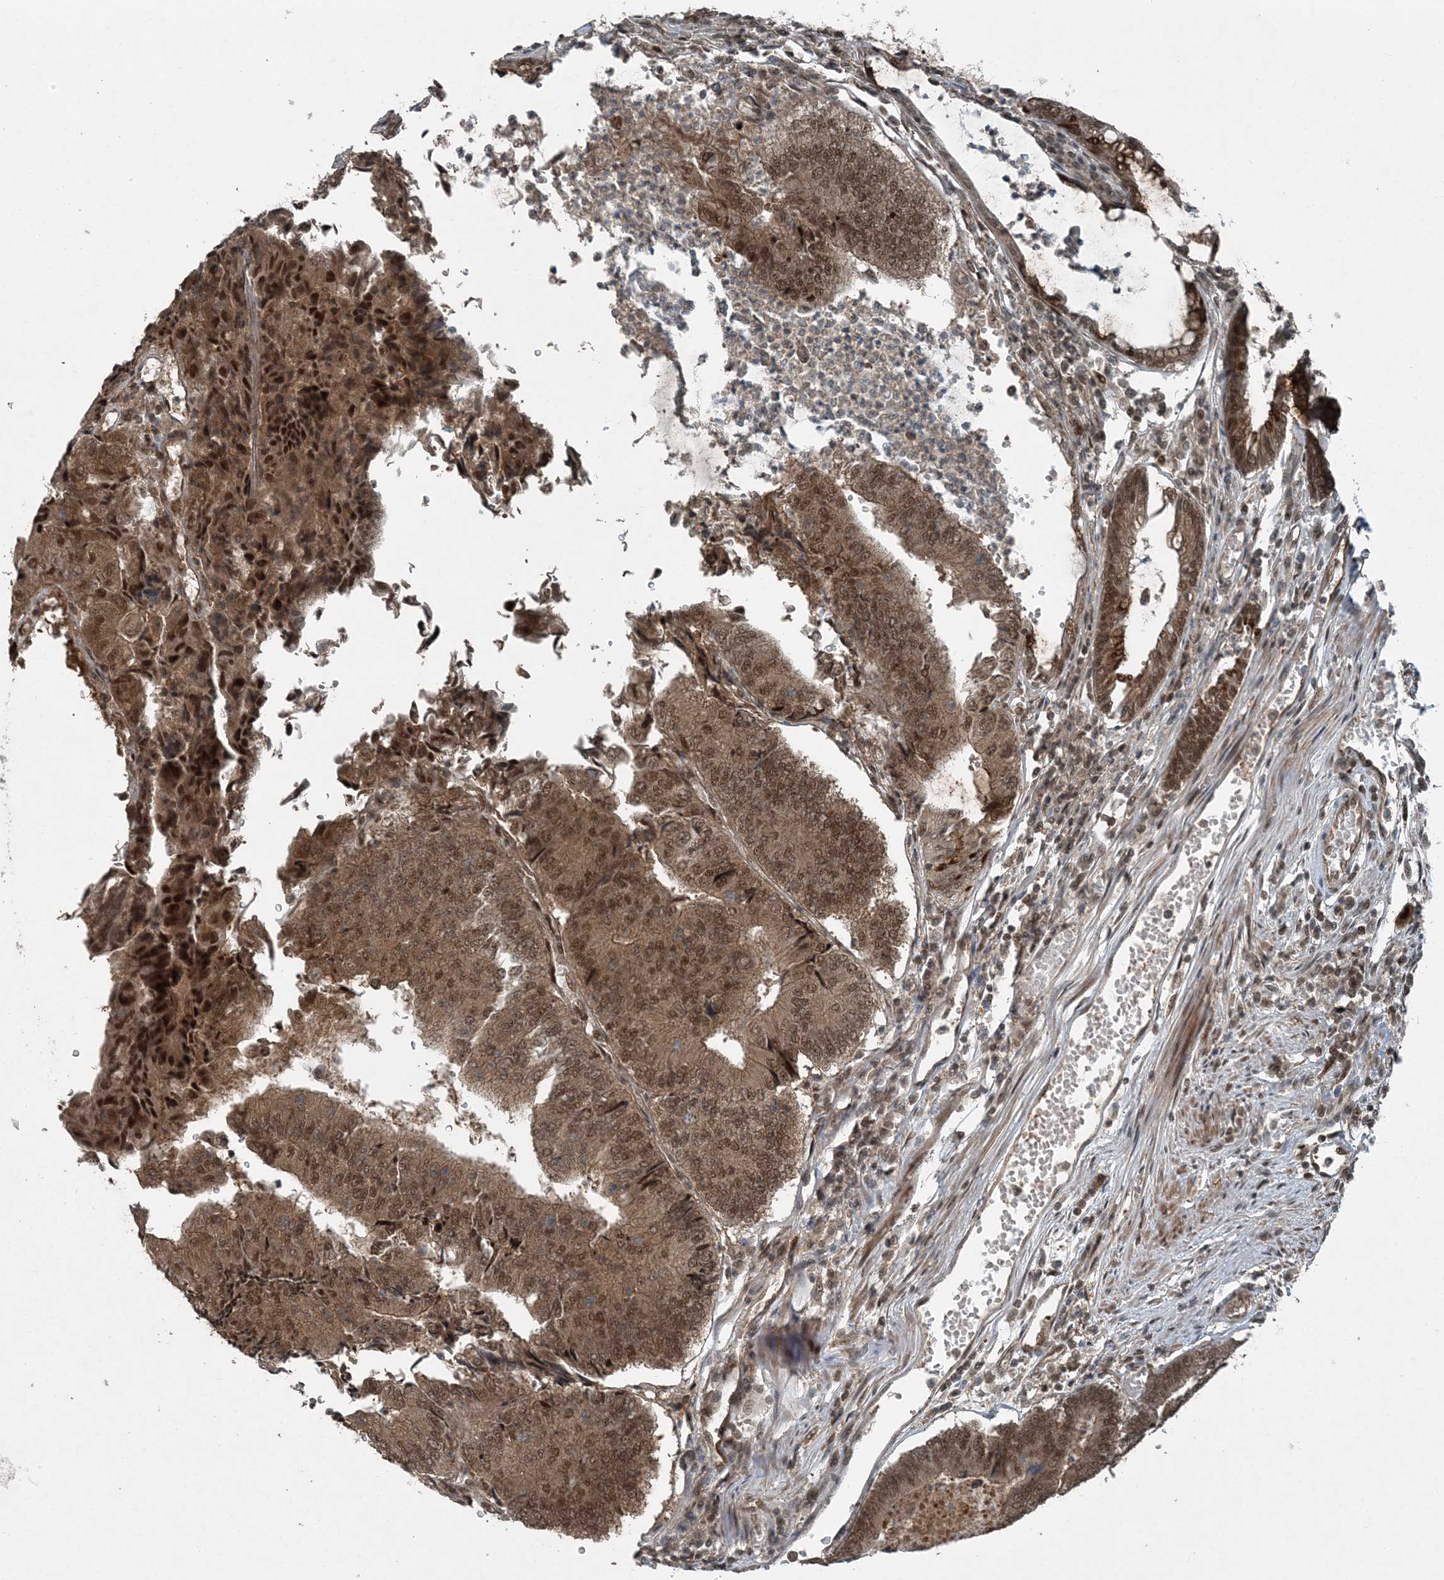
{"staining": {"intensity": "moderate", "quantity": ">75%", "location": "cytoplasmic/membranous,nuclear"}, "tissue": "colorectal cancer", "cell_type": "Tumor cells", "image_type": "cancer", "snomed": [{"axis": "morphology", "description": "Adenocarcinoma, NOS"}, {"axis": "topography", "description": "Colon"}], "caption": "There is medium levels of moderate cytoplasmic/membranous and nuclear staining in tumor cells of adenocarcinoma (colorectal), as demonstrated by immunohistochemical staining (brown color).", "gene": "COPS7B", "patient": {"sex": "female", "age": 67}}